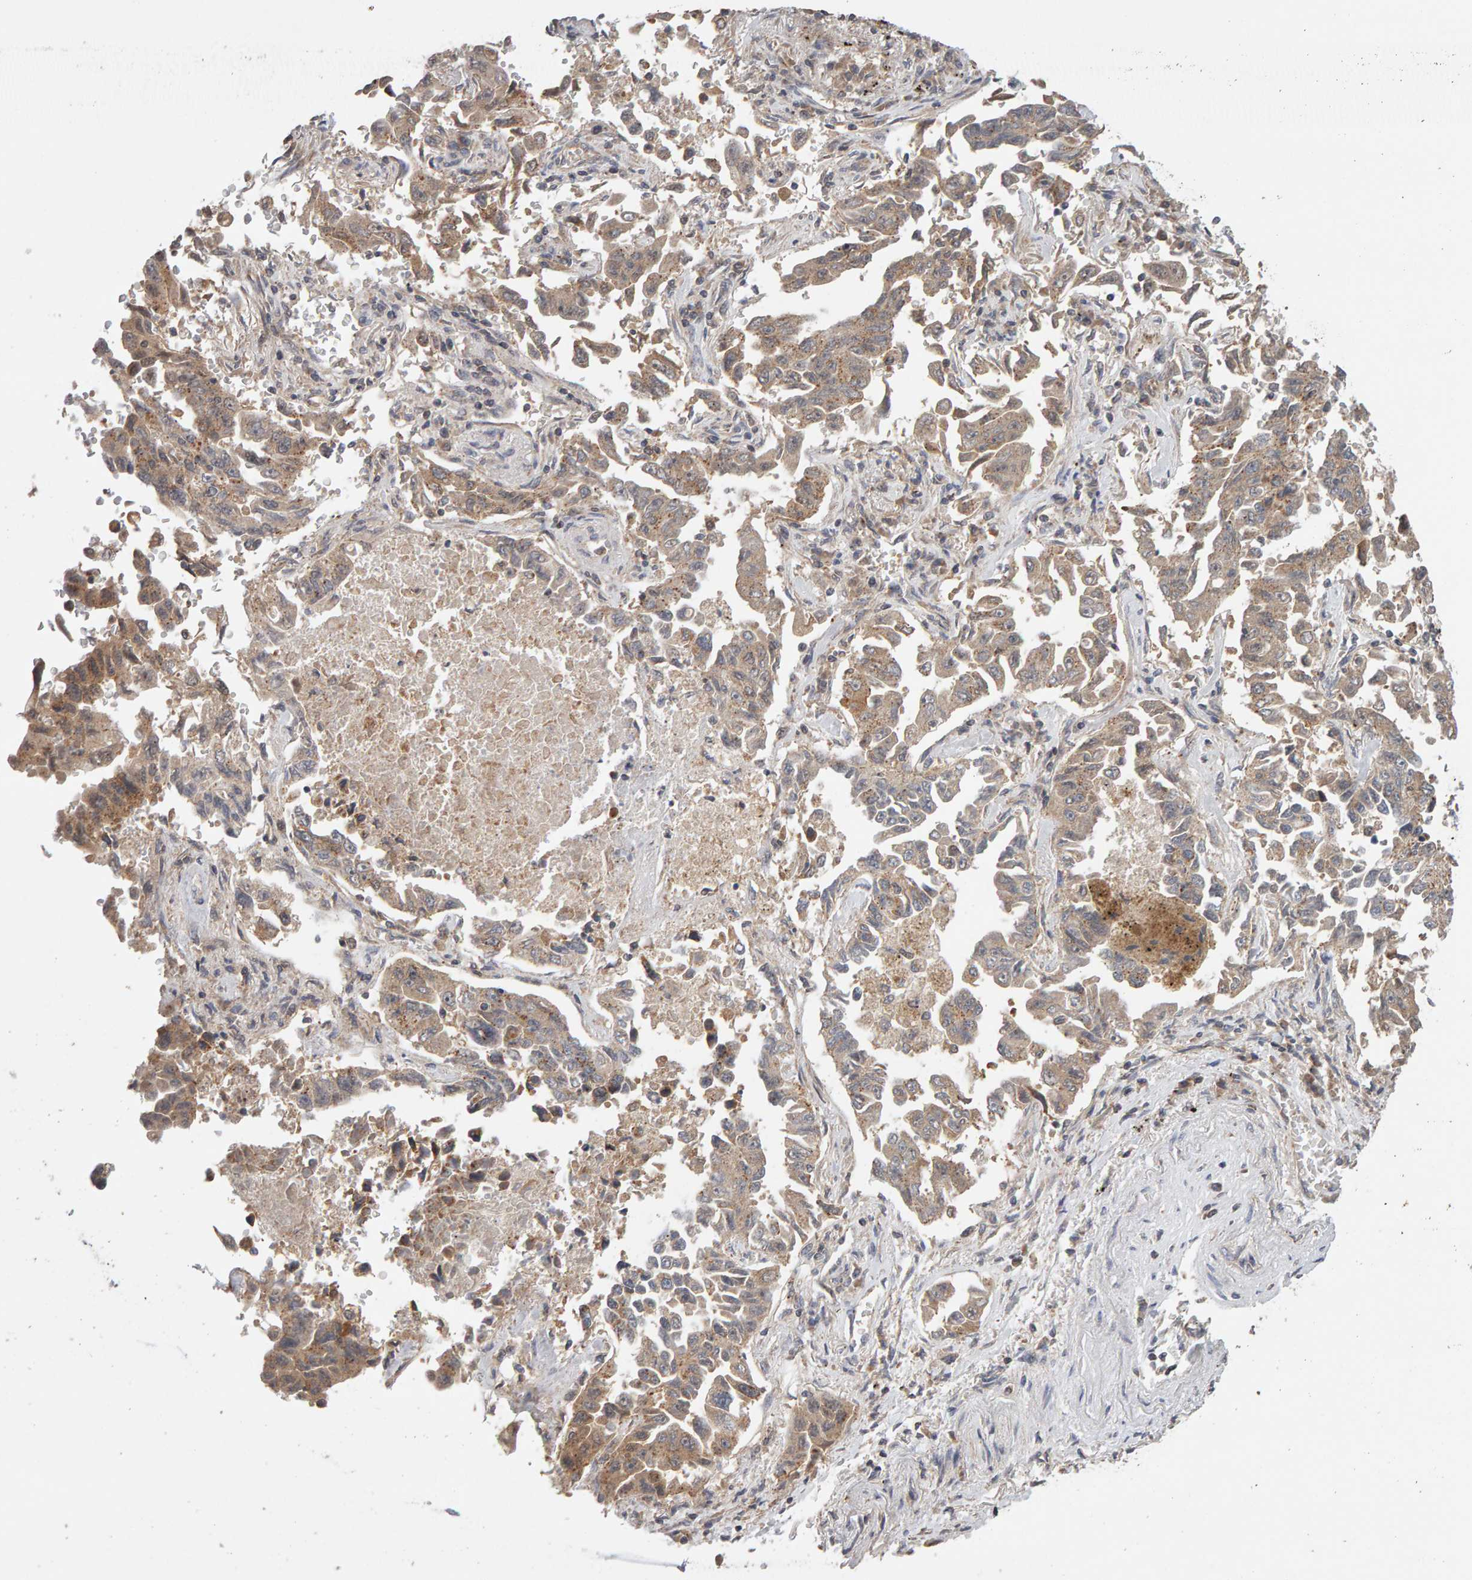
{"staining": {"intensity": "weak", "quantity": ">75%", "location": "cytoplasmic/membranous"}, "tissue": "lung cancer", "cell_type": "Tumor cells", "image_type": "cancer", "snomed": [{"axis": "morphology", "description": "Adenocarcinoma, NOS"}, {"axis": "topography", "description": "Lung"}], "caption": "Immunohistochemical staining of human lung adenocarcinoma shows weak cytoplasmic/membranous protein positivity in approximately >75% of tumor cells.", "gene": "DNAJC7", "patient": {"sex": "female", "age": 51}}